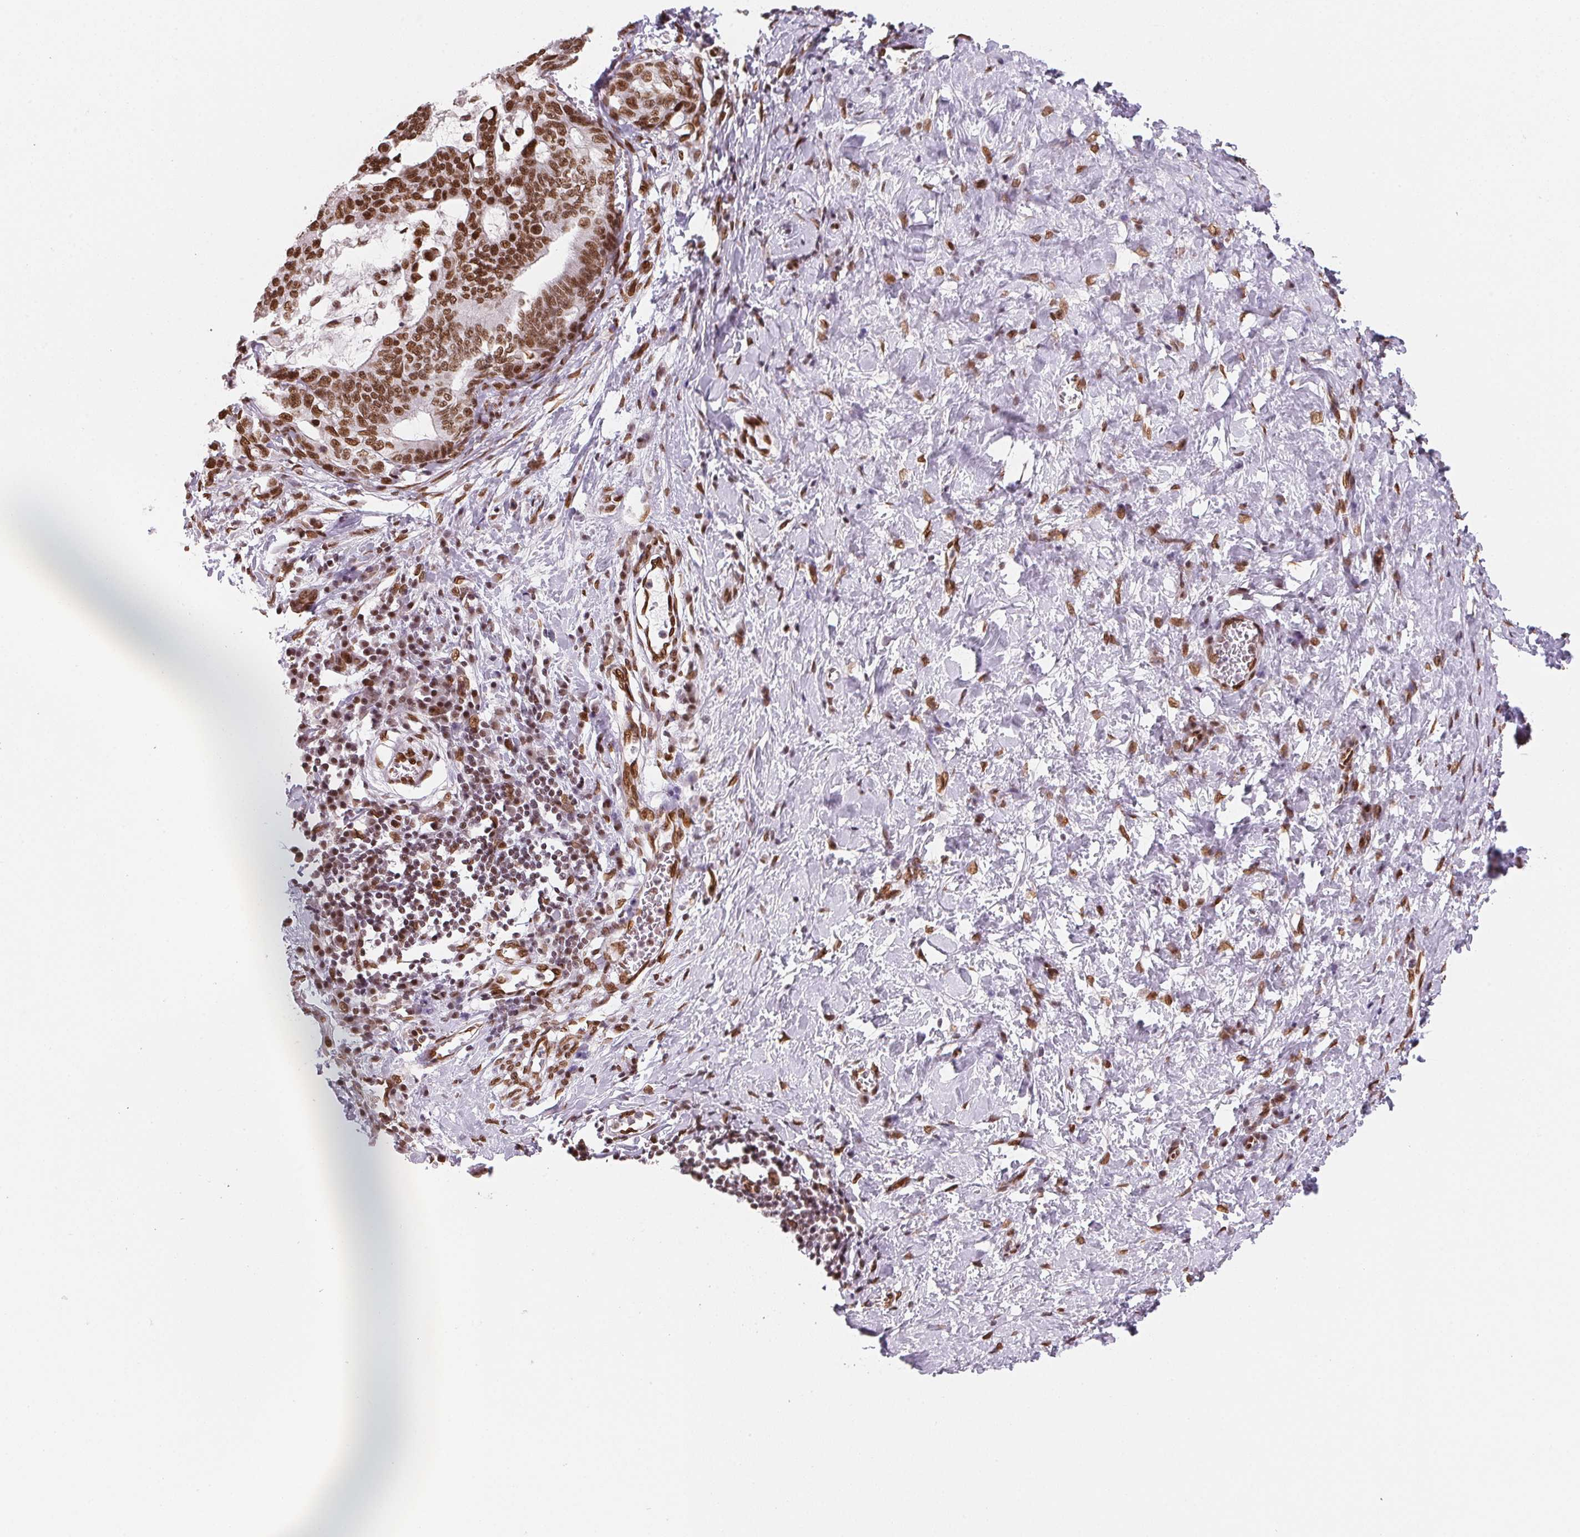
{"staining": {"intensity": "moderate", "quantity": ">75%", "location": "nuclear"}, "tissue": "stomach cancer", "cell_type": "Tumor cells", "image_type": "cancer", "snomed": [{"axis": "morphology", "description": "Normal tissue, NOS"}, {"axis": "morphology", "description": "Adenocarcinoma, NOS"}, {"axis": "topography", "description": "Stomach"}], "caption": "Immunohistochemistry (DAB (3,3'-diaminobenzidine)) staining of stomach cancer reveals moderate nuclear protein positivity in about >75% of tumor cells. (DAB (3,3'-diaminobenzidine) IHC, brown staining for protein, blue staining for nuclei).", "gene": "SAP30BP", "patient": {"sex": "female", "age": 64}}